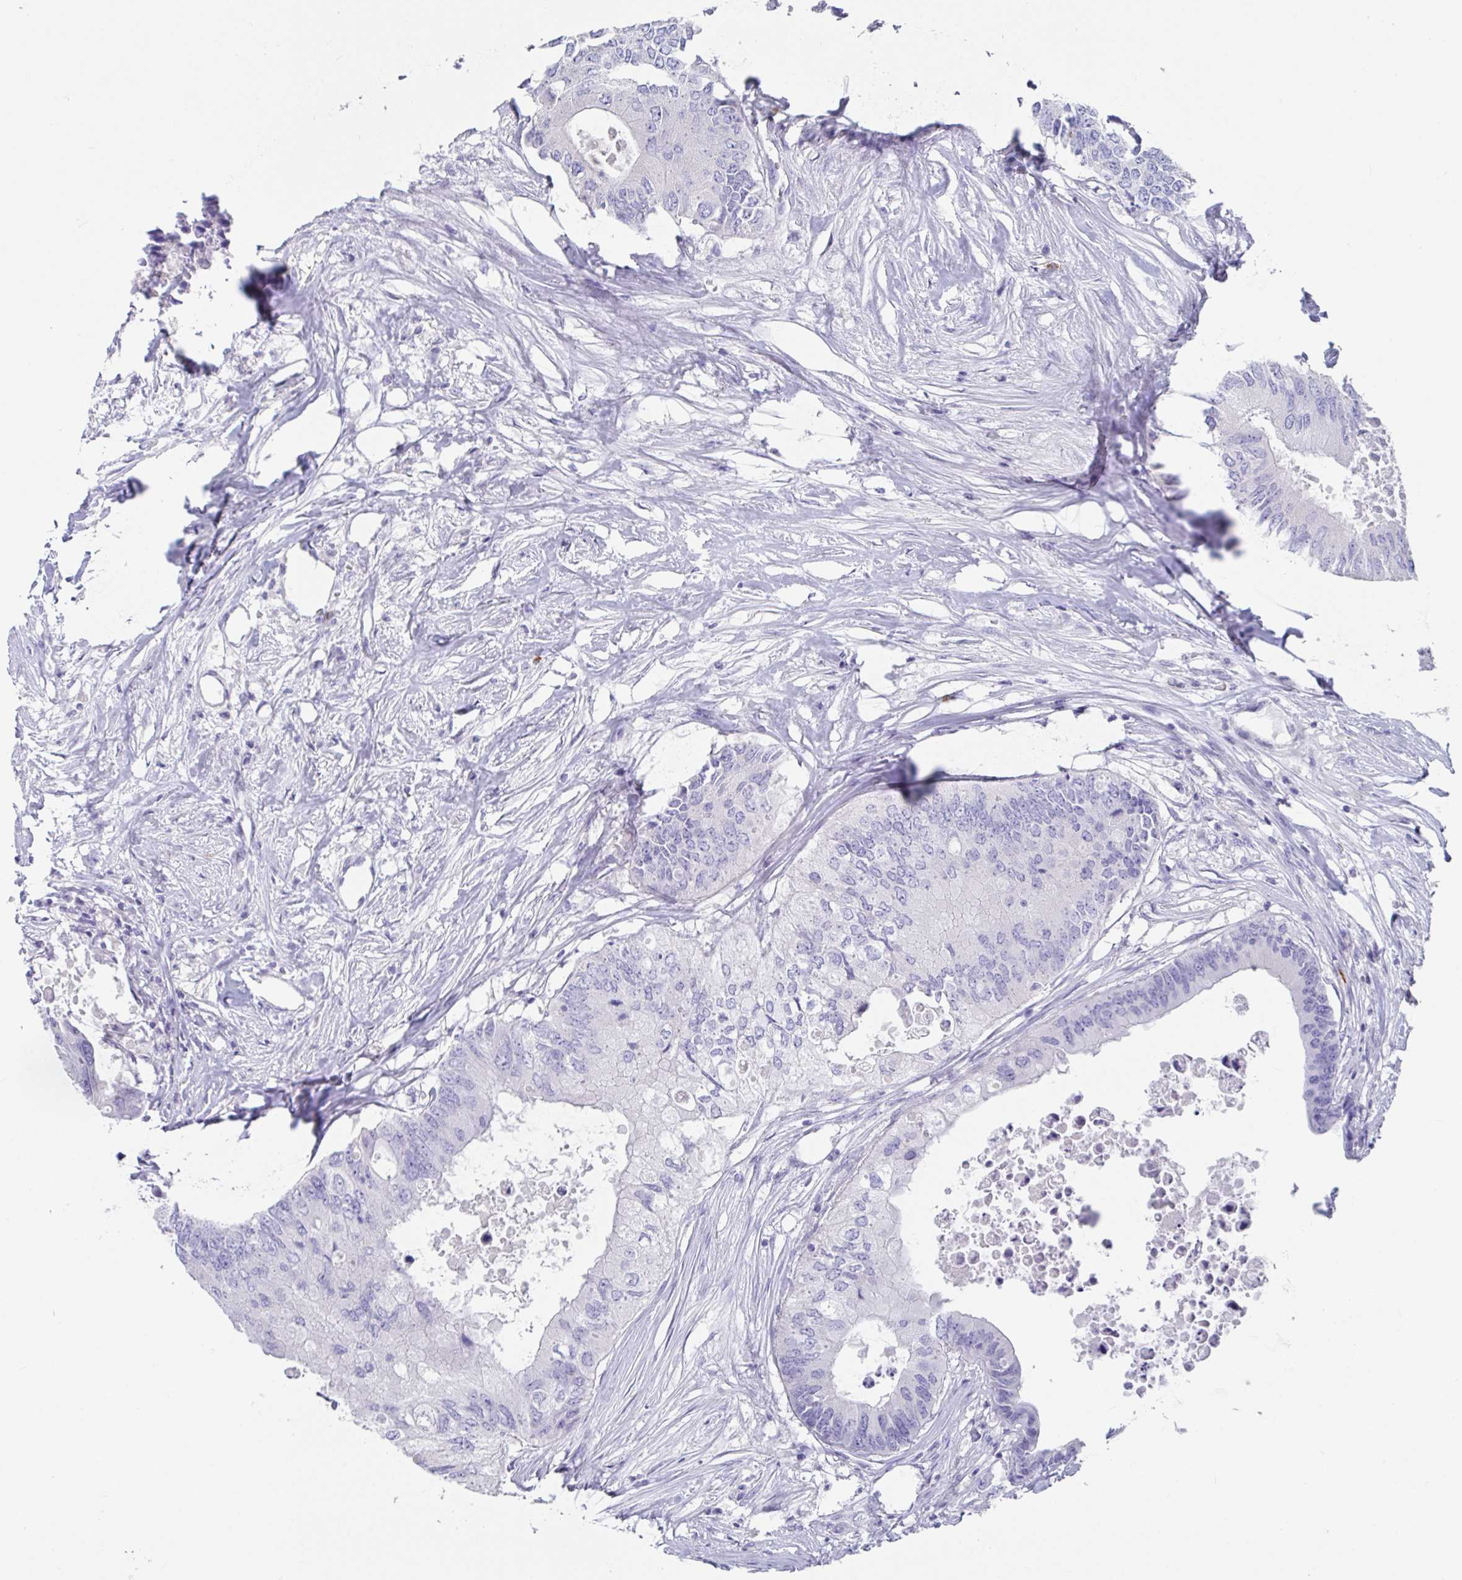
{"staining": {"intensity": "negative", "quantity": "none", "location": "none"}, "tissue": "colorectal cancer", "cell_type": "Tumor cells", "image_type": "cancer", "snomed": [{"axis": "morphology", "description": "Adenocarcinoma, NOS"}, {"axis": "topography", "description": "Colon"}], "caption": "This is an immunohistochemistry (IHC) image of colorectal cancer (adenocarcinoma). There is no positivity in tumor cells.", "gene": "PLA2G1B", "patient": {"sex": "male", "age": 71}}